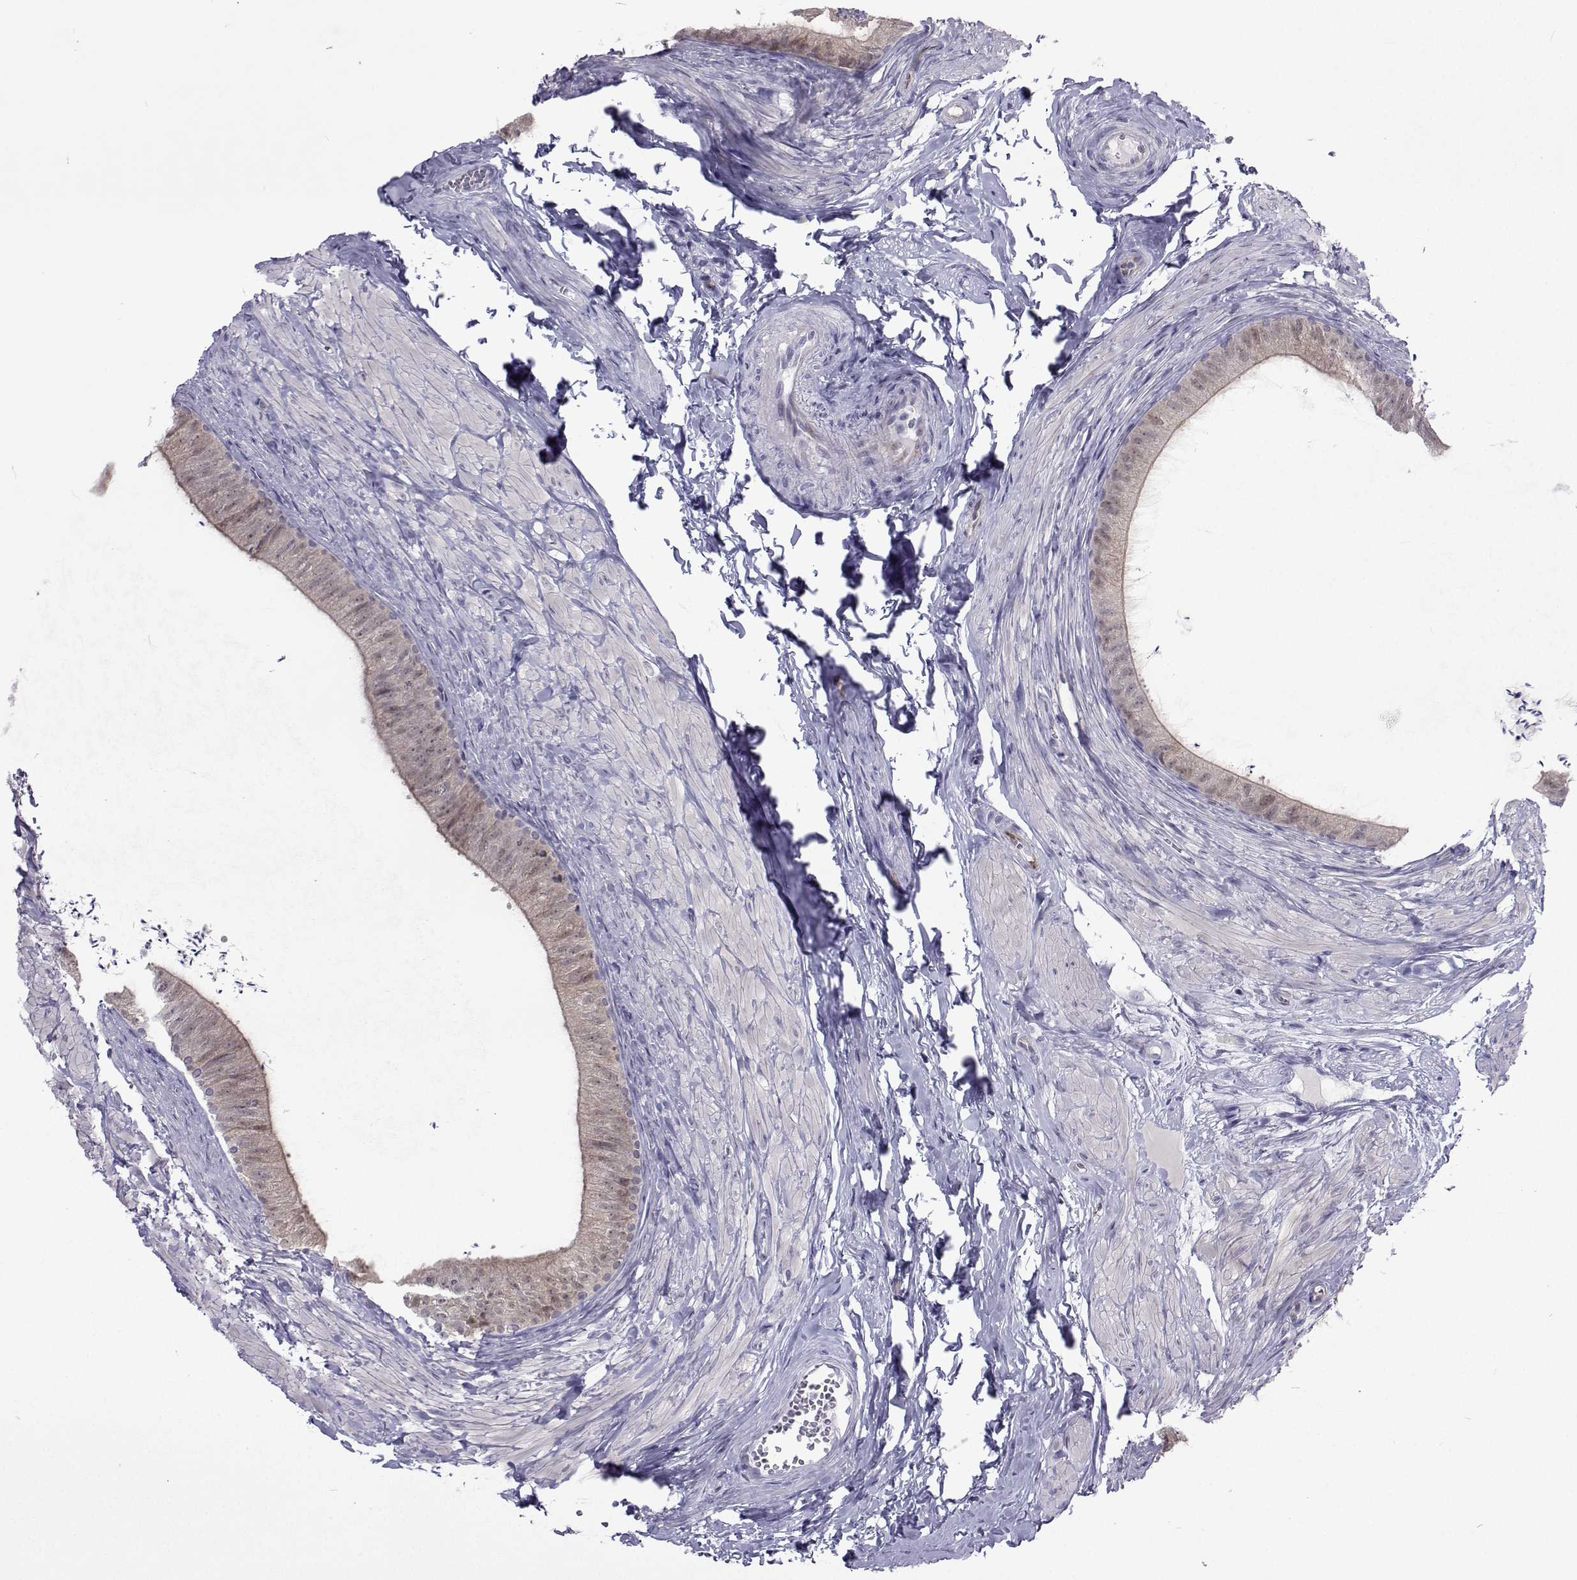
{"staining": {"intensity": "weak", "quantity": "<25%", "location": "cytoplasmic/membranous,nuclear"}, "tissue": "epididymis", "cell_type": "Glandular cells", "image_type": "normal", "snomed": [{"axis": "morphology", "description": "Normal tissue, NOS"}, {"axis": "topography", "description": "Epididymis, spermatic cord, NOS"}, {"axis": "topography", "description": "Epididymis"}, {"axis": "topography", "description": "Peripheral nerve tissue"}], "caption": "An immunohistochemistry (IHC) image of benign epididymis is shown. There is no staining in glandular cells of epididymis.", "gene": "GALM", "patient": {"sex": "male", "age": 29}}